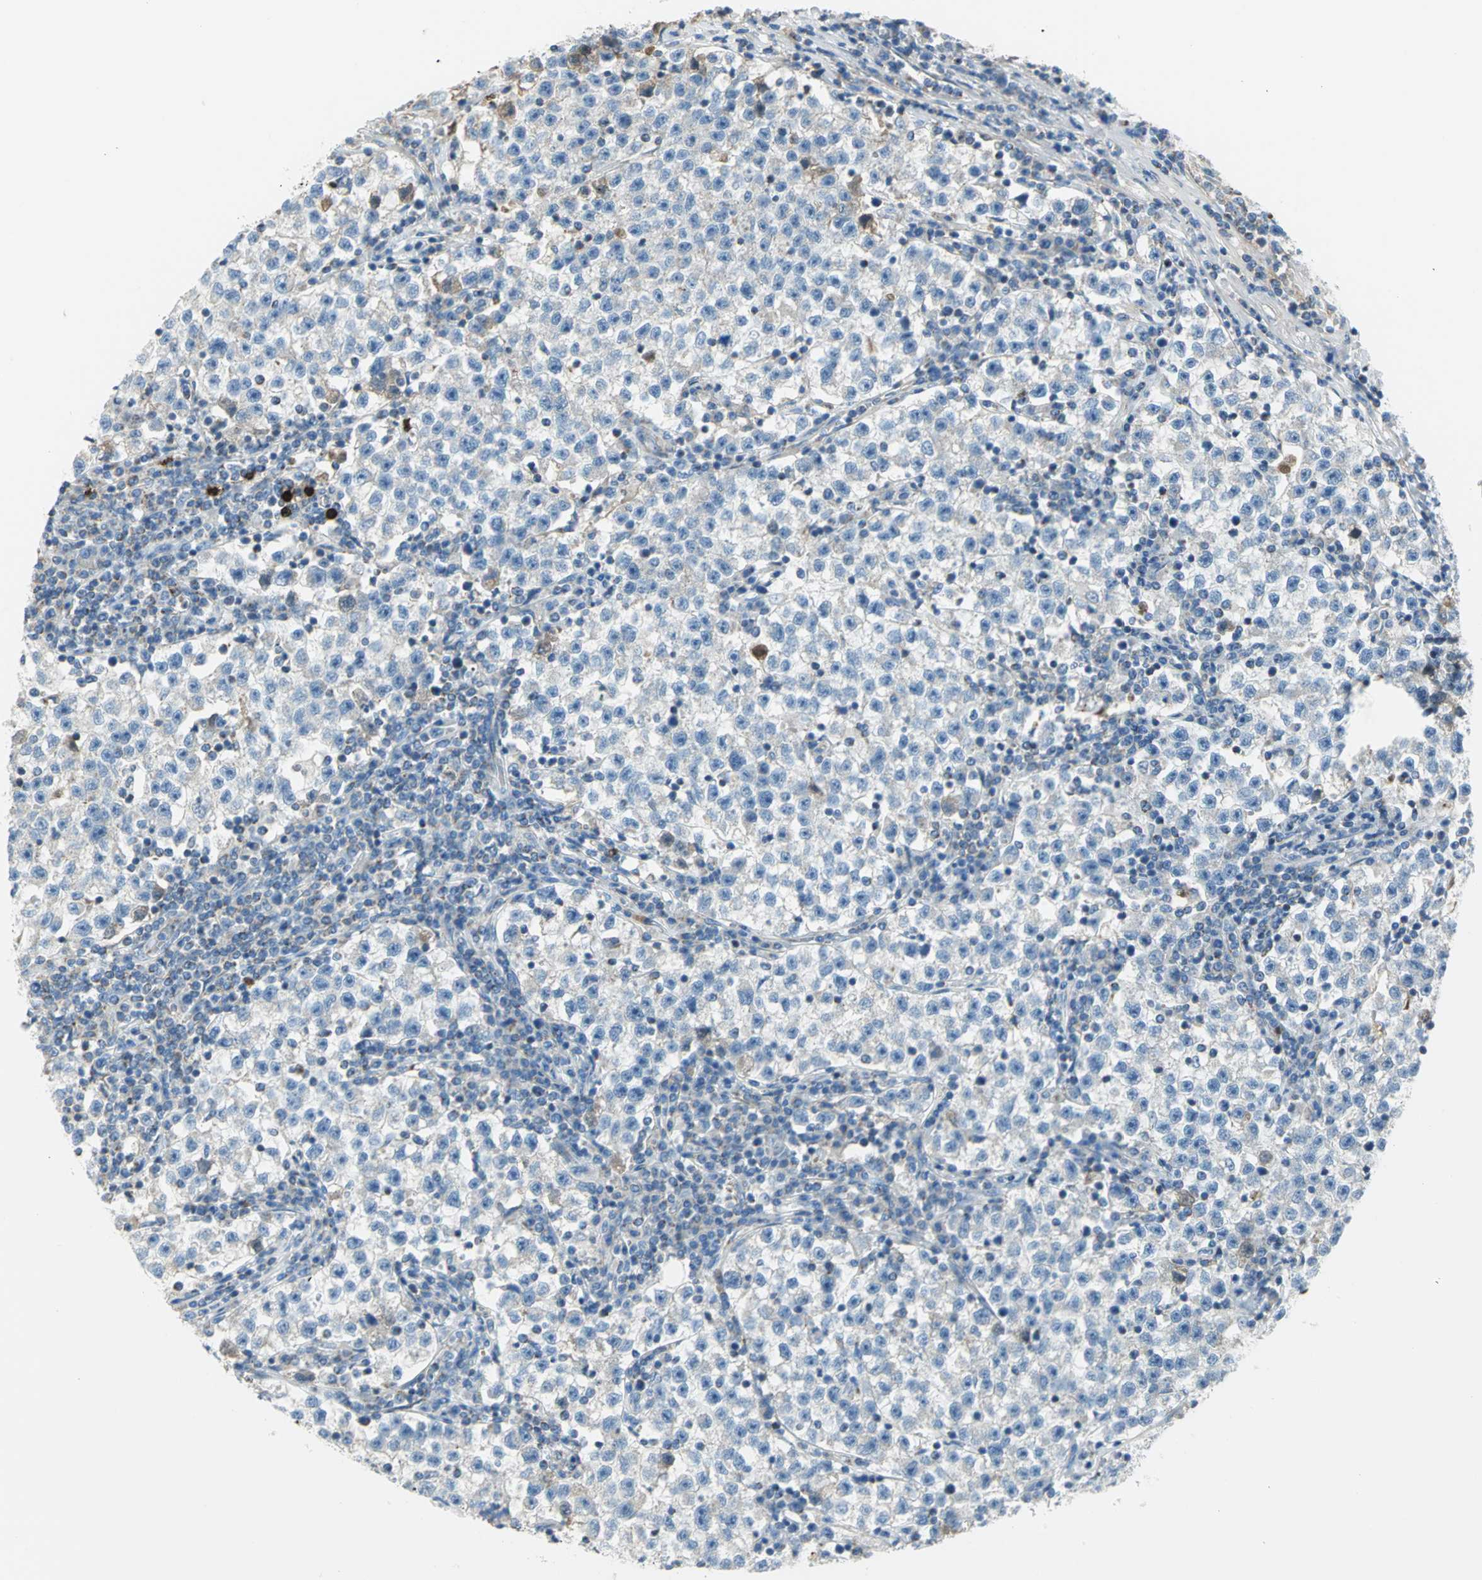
{"staining": {"intensity": "negative", "quantity": "none", "location": "none"}, "tissue": "testis cancer", "cell_type": "Tumor cells", "image_type": "cancer", "snomed": [{"axis": "morphology", "description": "Seminoma, NOS"}, {"axis": "topography", "description": "Testis"}], "caption": "DAB (3,3'-diaminobenzidine) immunohistochemical staining of seminoma (testis) demonstrates no significant positivity in tumor cells.", "gene": "ALOX15", "patient": {"sex": "male", "age": 22}}